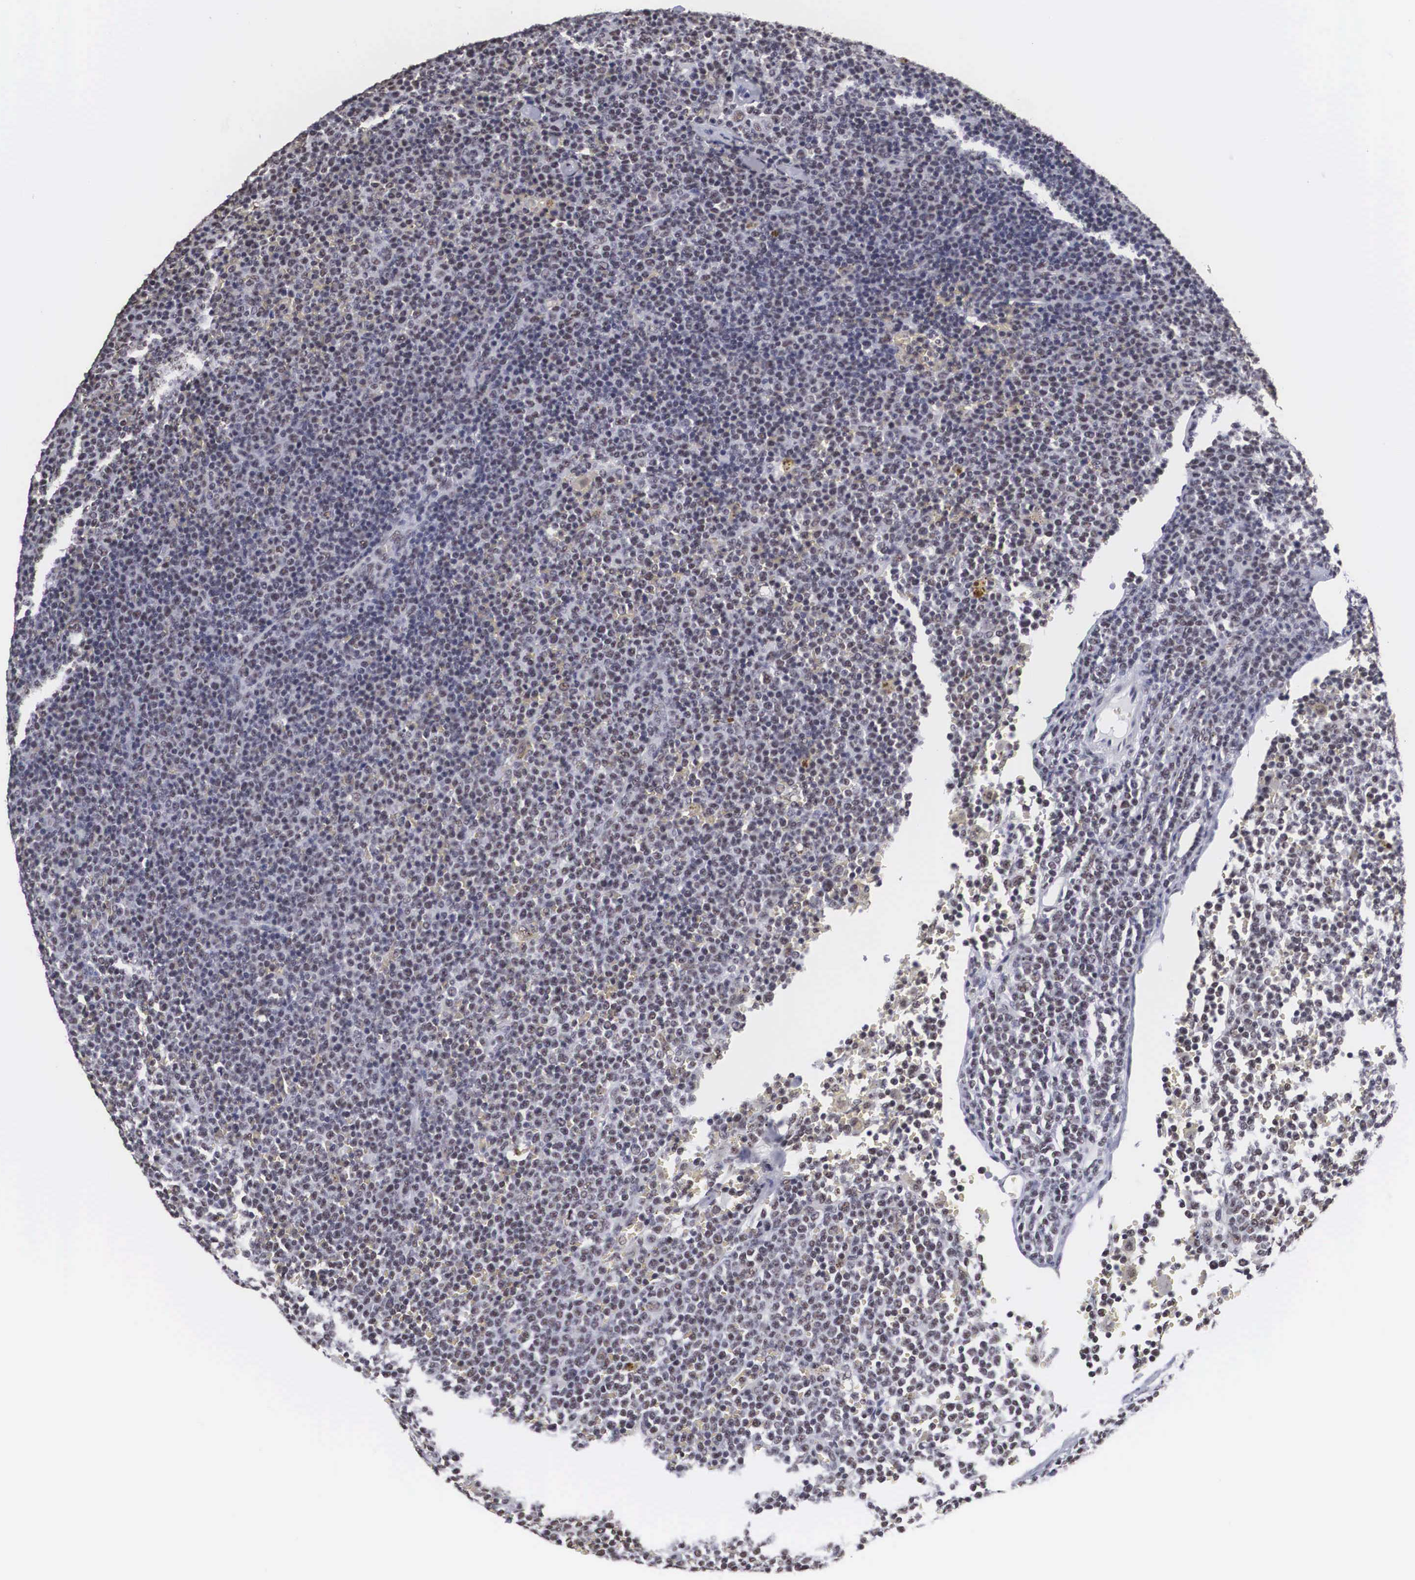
{"staining": {"intensity": "moderate", "quantity": ">75%", "location": "nuclear"}, "tissue": "lymphoma", "cell_type": "Tumor cells", "image_type": "cancer", "snomed": [{"axis": "morphology", "description": "Malignant lymphoma, non-Hodgkin's type, Low grade"}, {"axis": "topography", "description": "Lymph node"}], "caption": "Protein analysis of low-grade malignant lymphoma, non-Hodgkin's type tissue shows moderate nuclear staining in about >75% of tumor cells.", "gene": "ACIN1", "patient": {"sex": "male", "age": 50}}